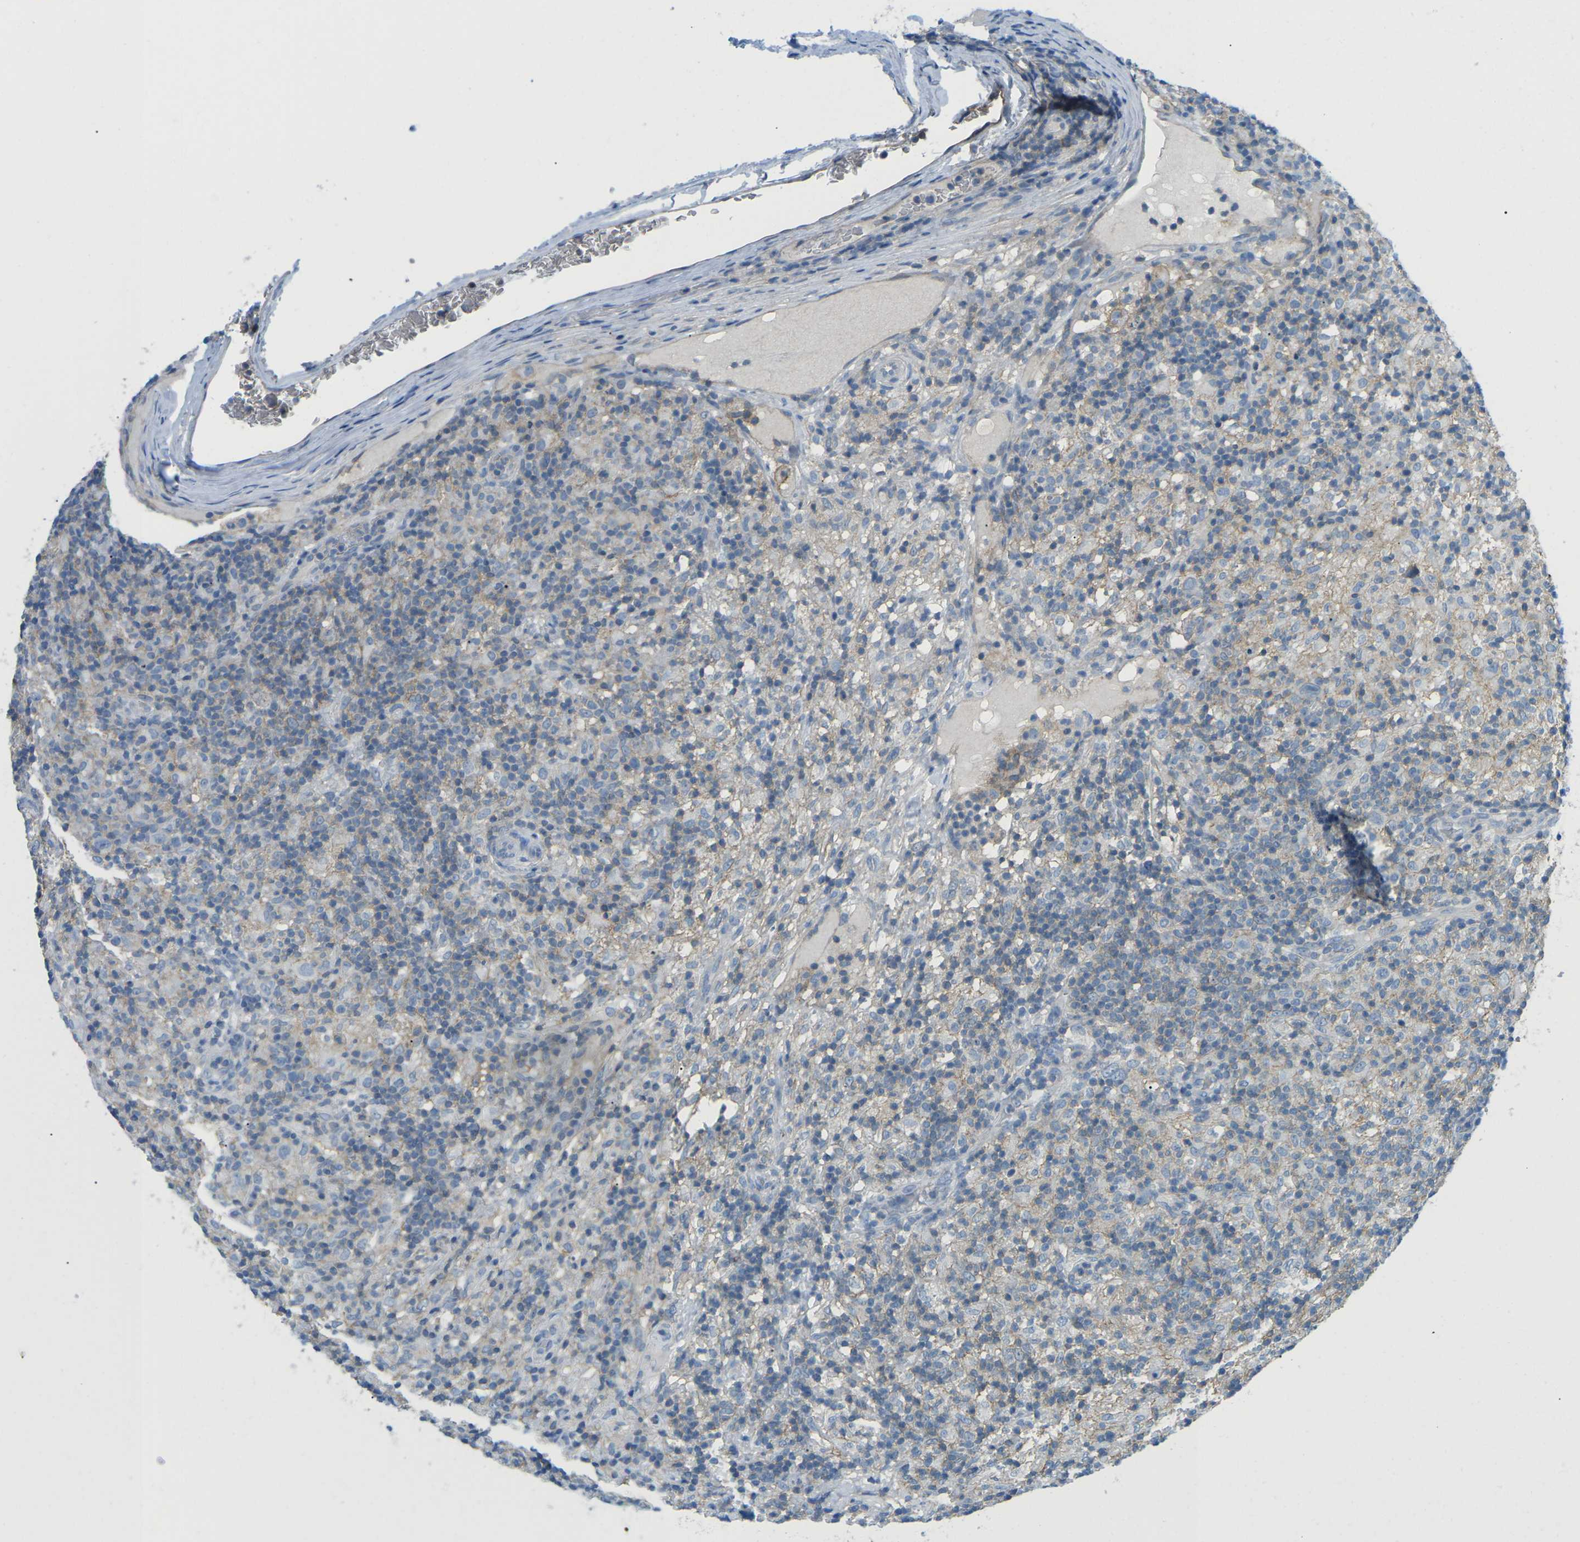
{"staining": {"intensity": "negative", "quantity": "none", "location": "none"}, "tissue": "lymphoma", "cell_type": "Tumor cells", "image_type": "cancer", "snomed": [{"axis": "morphology", "description": "Hodgkin's disease, NOS"}, {"axis": "topography", "description": "Lymph node"}], "caption": "The IHC image has no significant positivity in tumor cells of lymphoma tissue.", "gene": "CD47", "patient": {"sex": "male", "age": 70}}